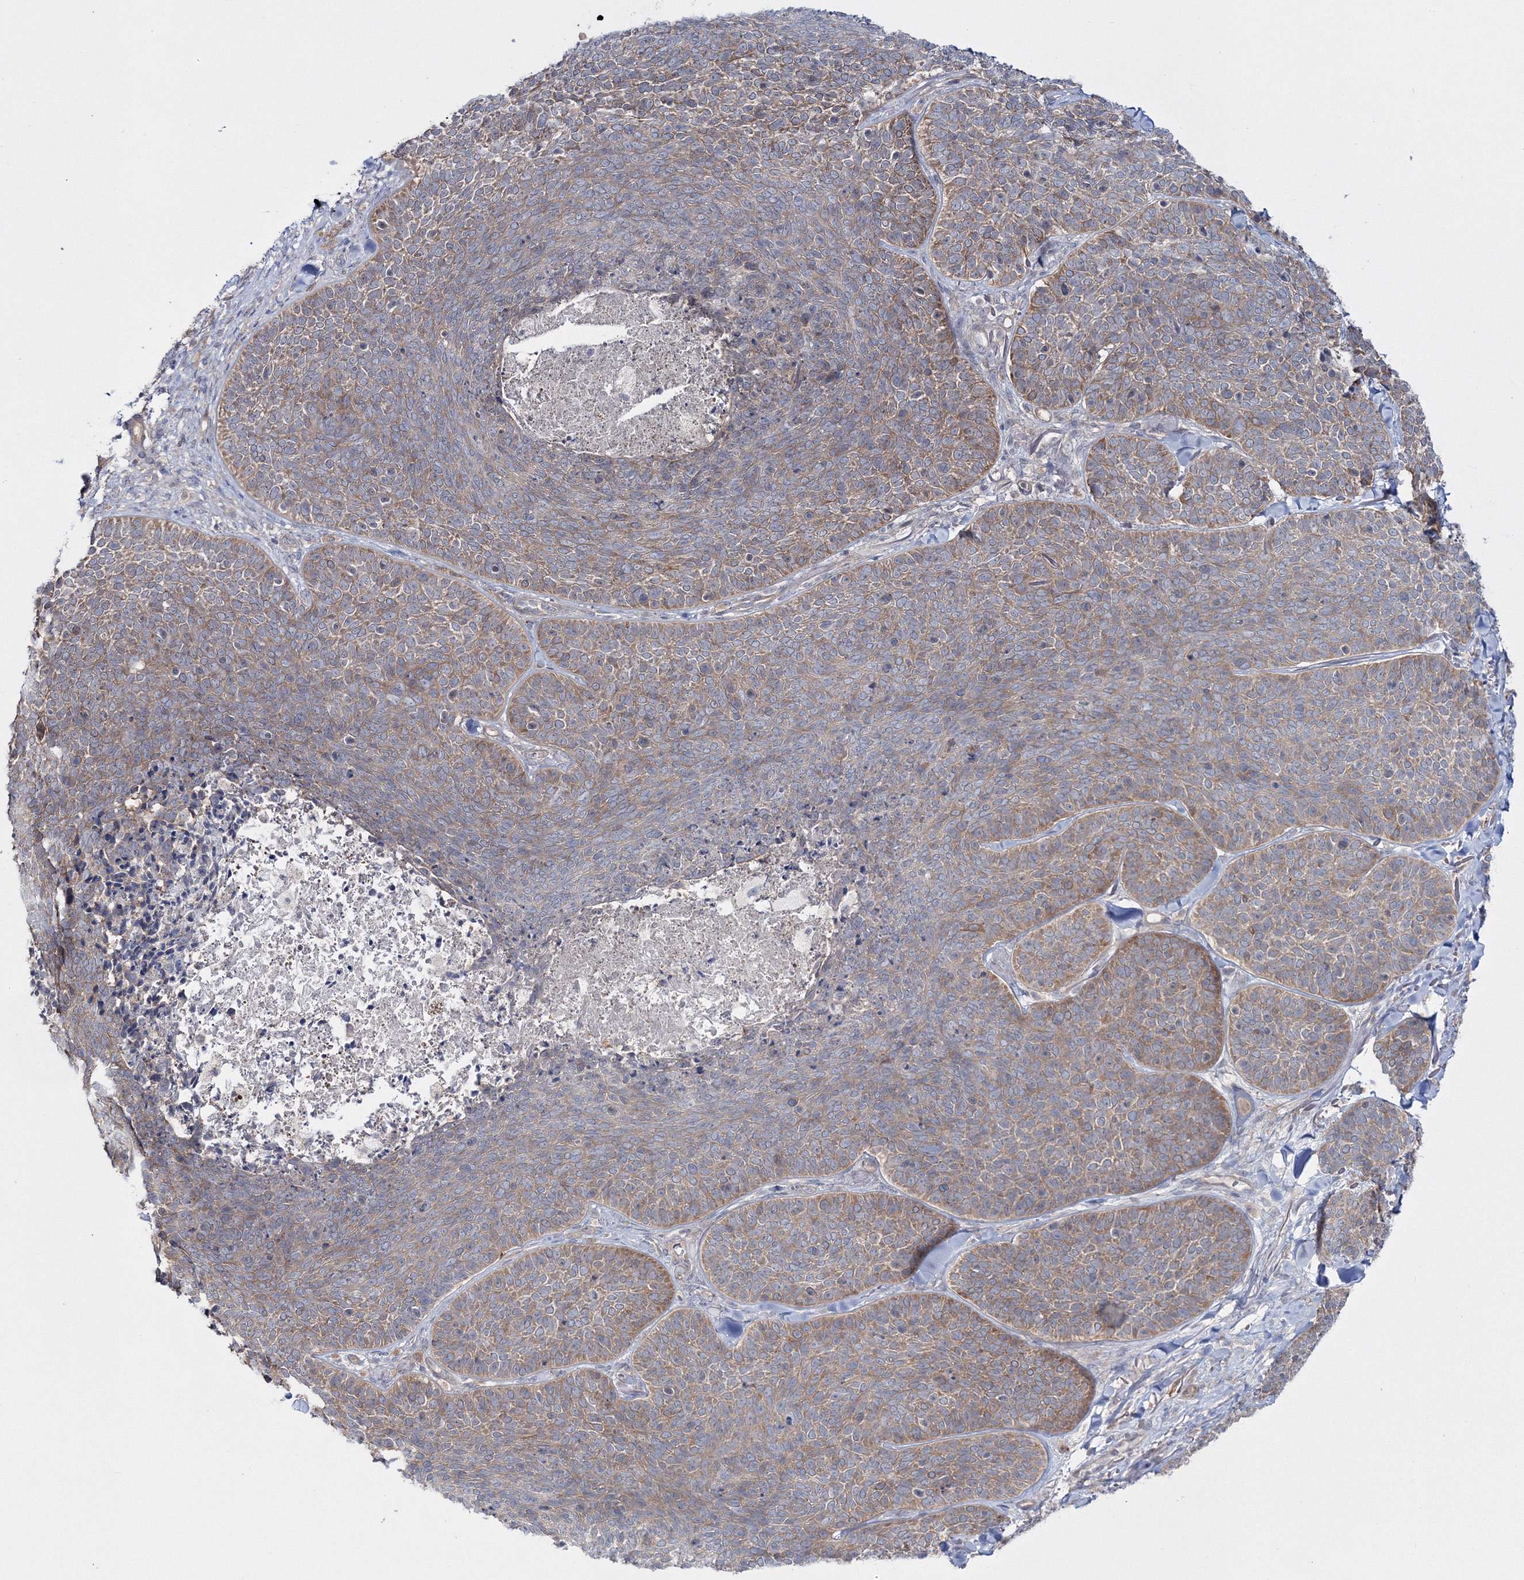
{"staining": {"intensity": "moderate", "quantity": "25%-75%", "location": "cytoplasmic/membranous"}, "tissue": "skin cancer", "cell_type": "Tumor cells", "image_type": "cancer", "snomed": [{"axis": "morphology", "description": "Basal cell carcinoma"}, {"axis": "topography", "description": "Skin"}], "caption": "Immunohistochemical staining of human skin cancer reveals medium levels of moderate cytoplasmic/membranous staining in about 25%-75% of tumor cells.", "gene": "IPMK", "patient": {"sex": "male", "age": 85}}